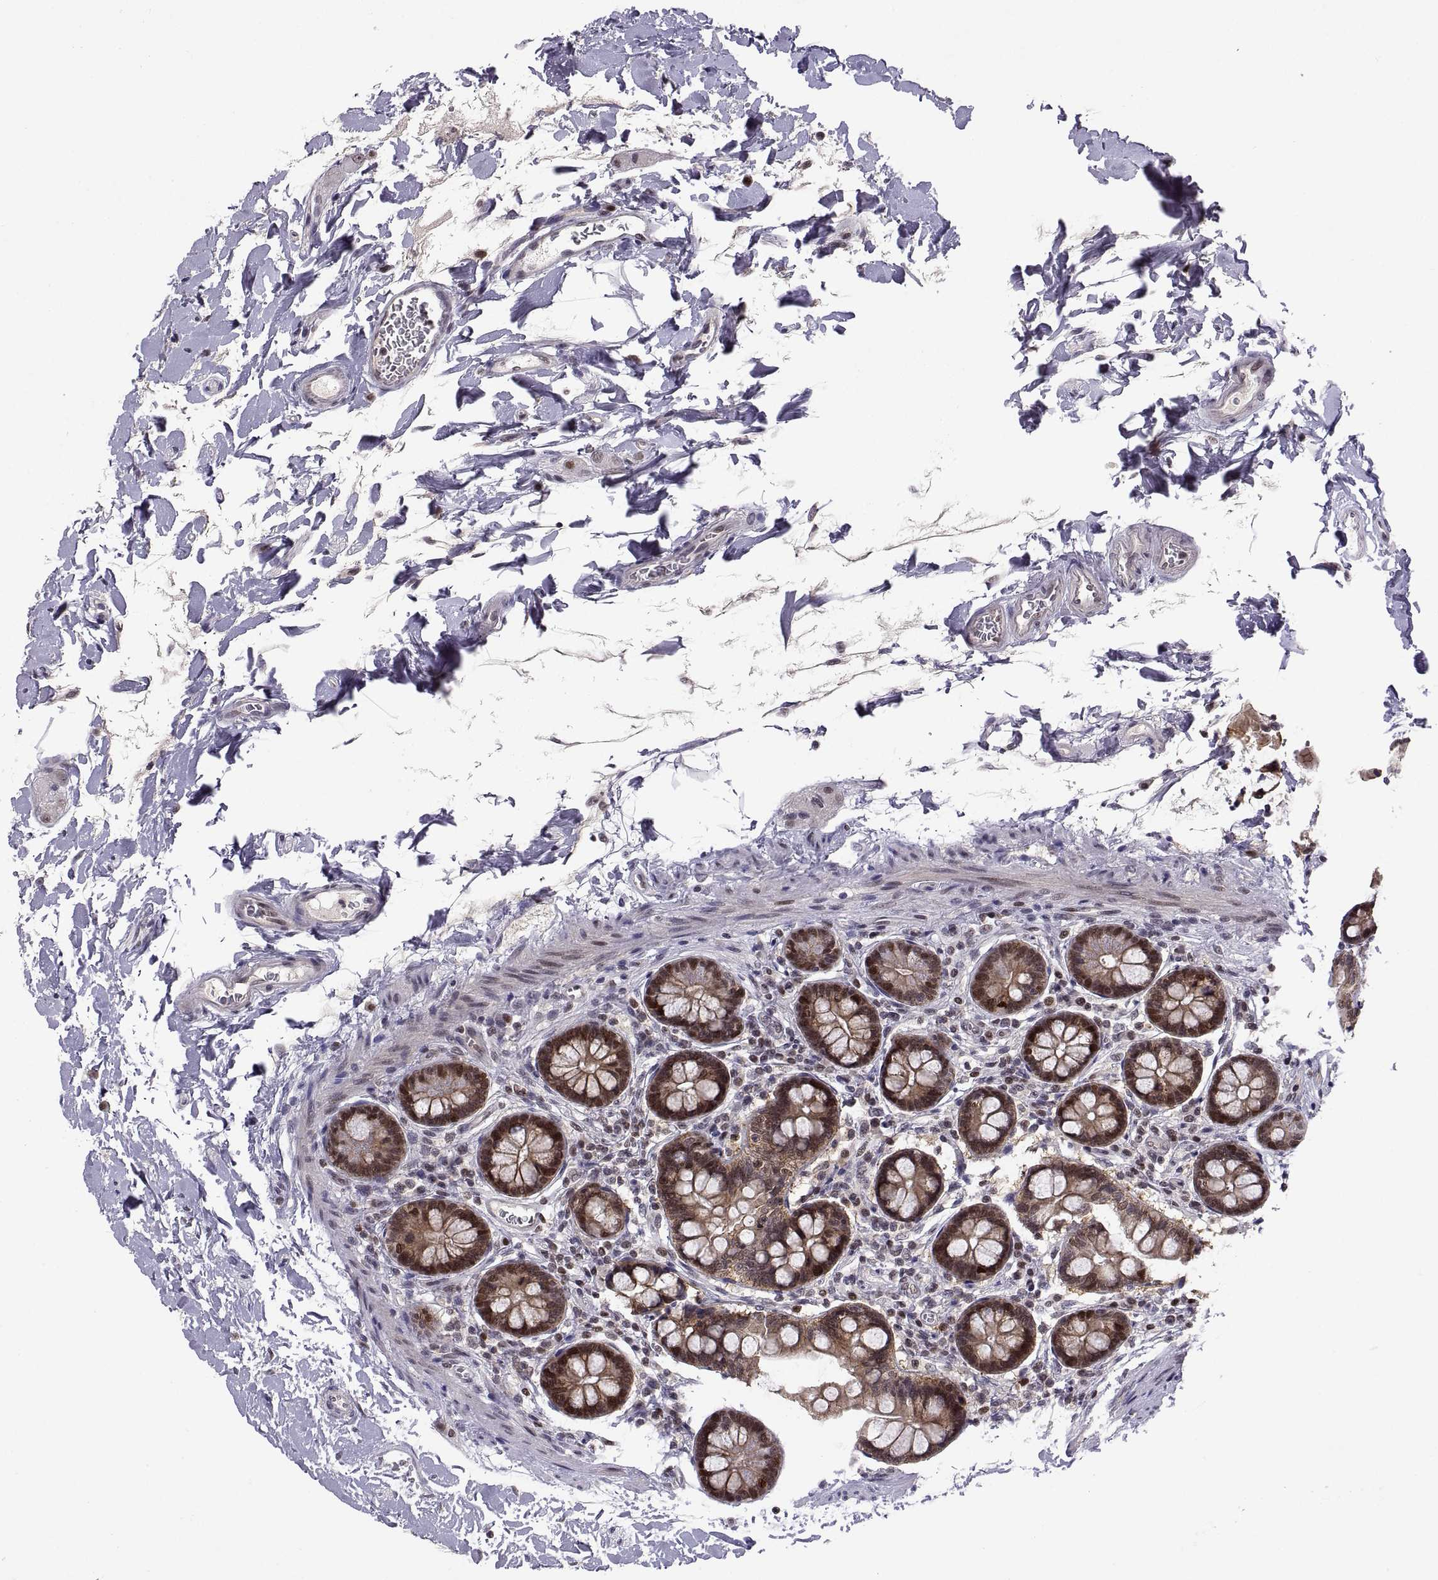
{"staining": {"intensity": "moderate", "quantity": "25%-75%", "location": "nuclear"}, "tissue": "small intestine", "cell_type": "Glandular cells", "image_type": "normal", "snomed": [{"axis": "morphology", "description": "Normal tissue, NOS"}, {"axis": "topography", "description": "Small intestine"}], "caption": "Immunohistochemistry (DAB) staining of unremarkable small intestine shows moderate nuclear protein expression in approximately 25%-75% of glandular cells.", "gene": "CHFR", "patient": {"sex": "female", "age": 56}}